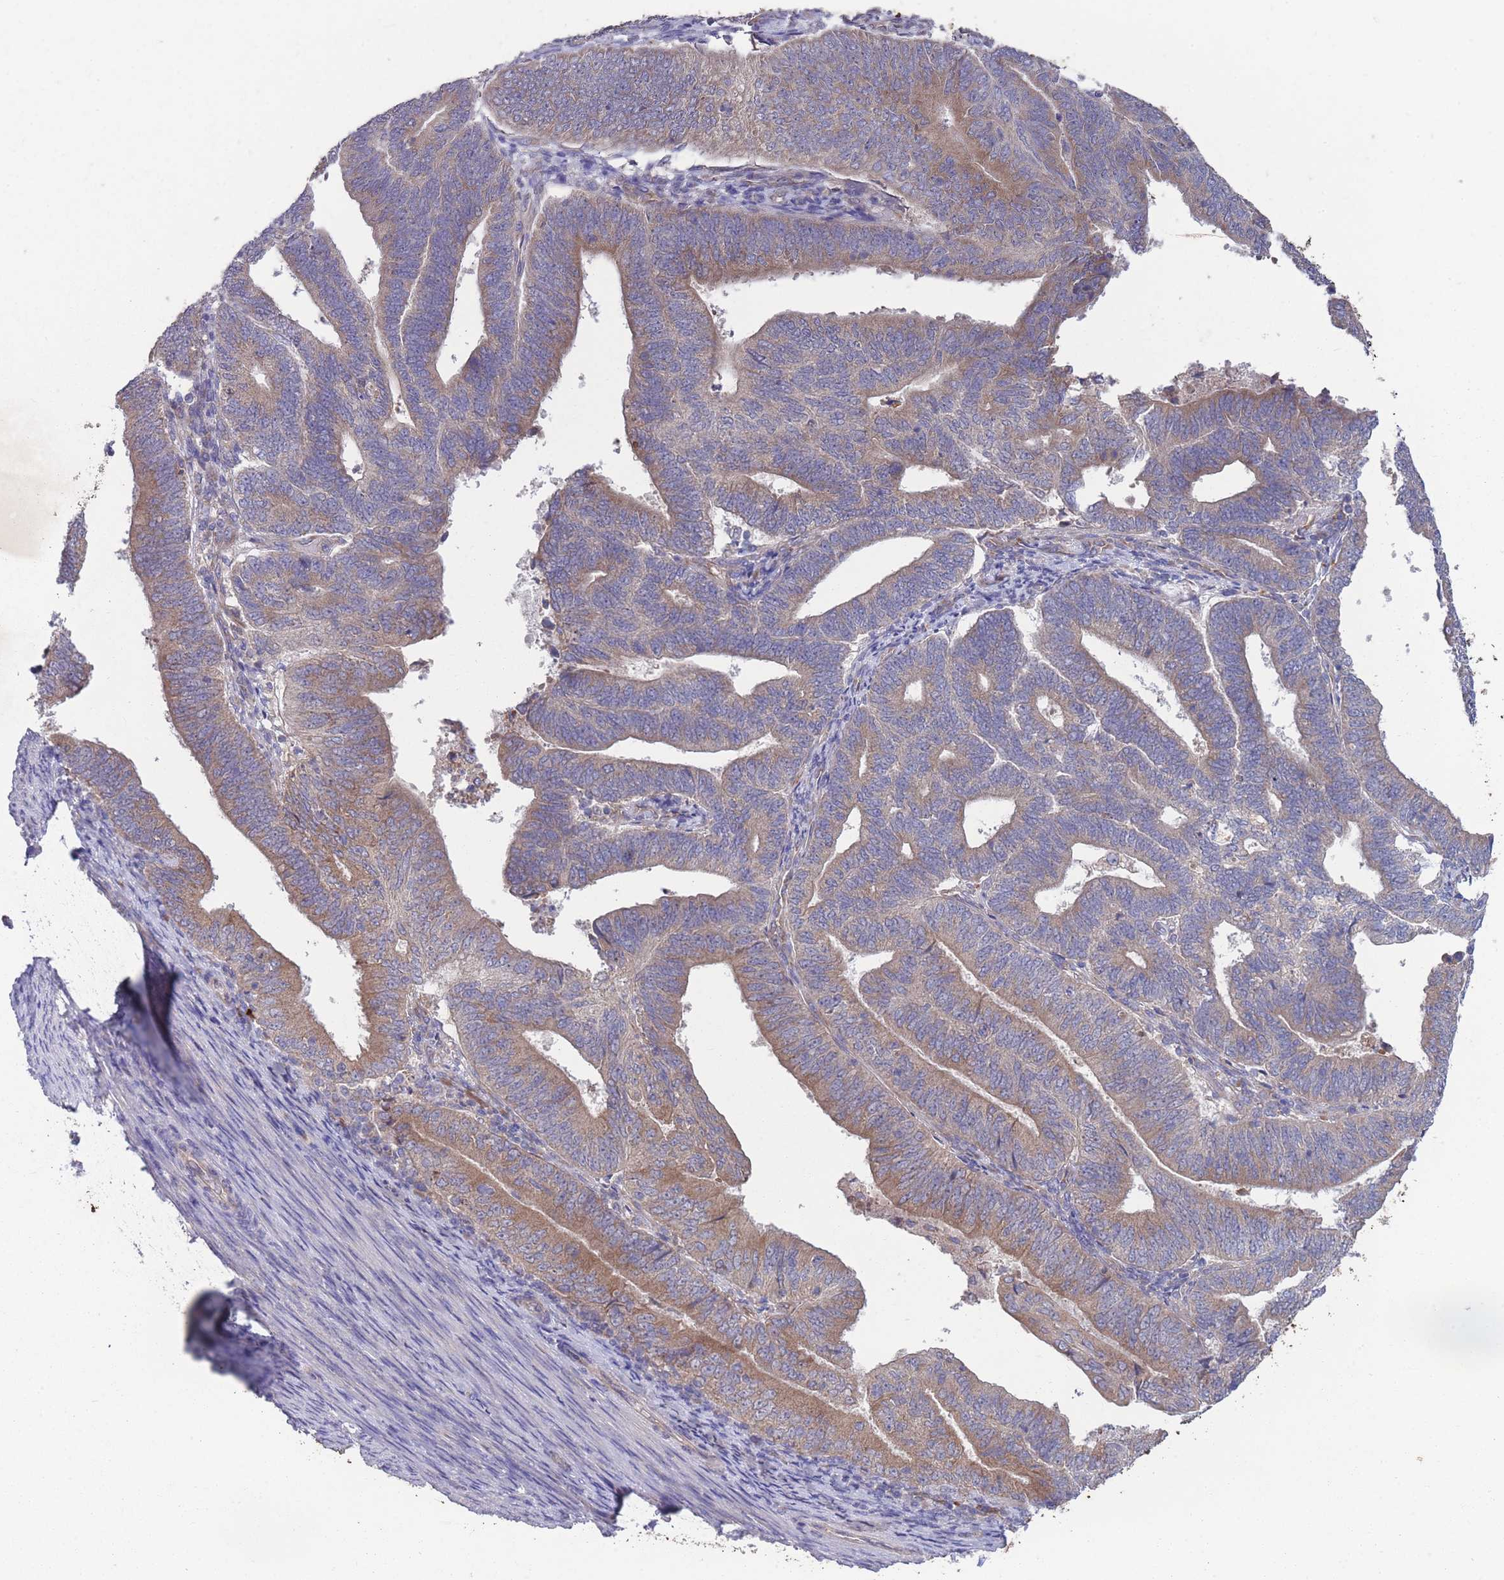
{"staining": {"intensity": "moderate", "quantity": ">75%", "location": "cytoplasmic/membranous"}, "tissue": "endometrial cancer", "cell_type": "Tumor cells", "image_type": "cancer", "snomed": [{"axis": "morphology", "description": "Adenocarcinoma, NOS"}, {"axis": "topography", "description": "Endometrium"}], "caption": "Immunohistochemical staining of adenocarcinoma (endometrial) demonstrates medium levels of moderate cytoplasmic/membranous expression in about >75% of tumor cells.", "gene": "STIM2", "patient": {"sex": "female", "age": 70}}